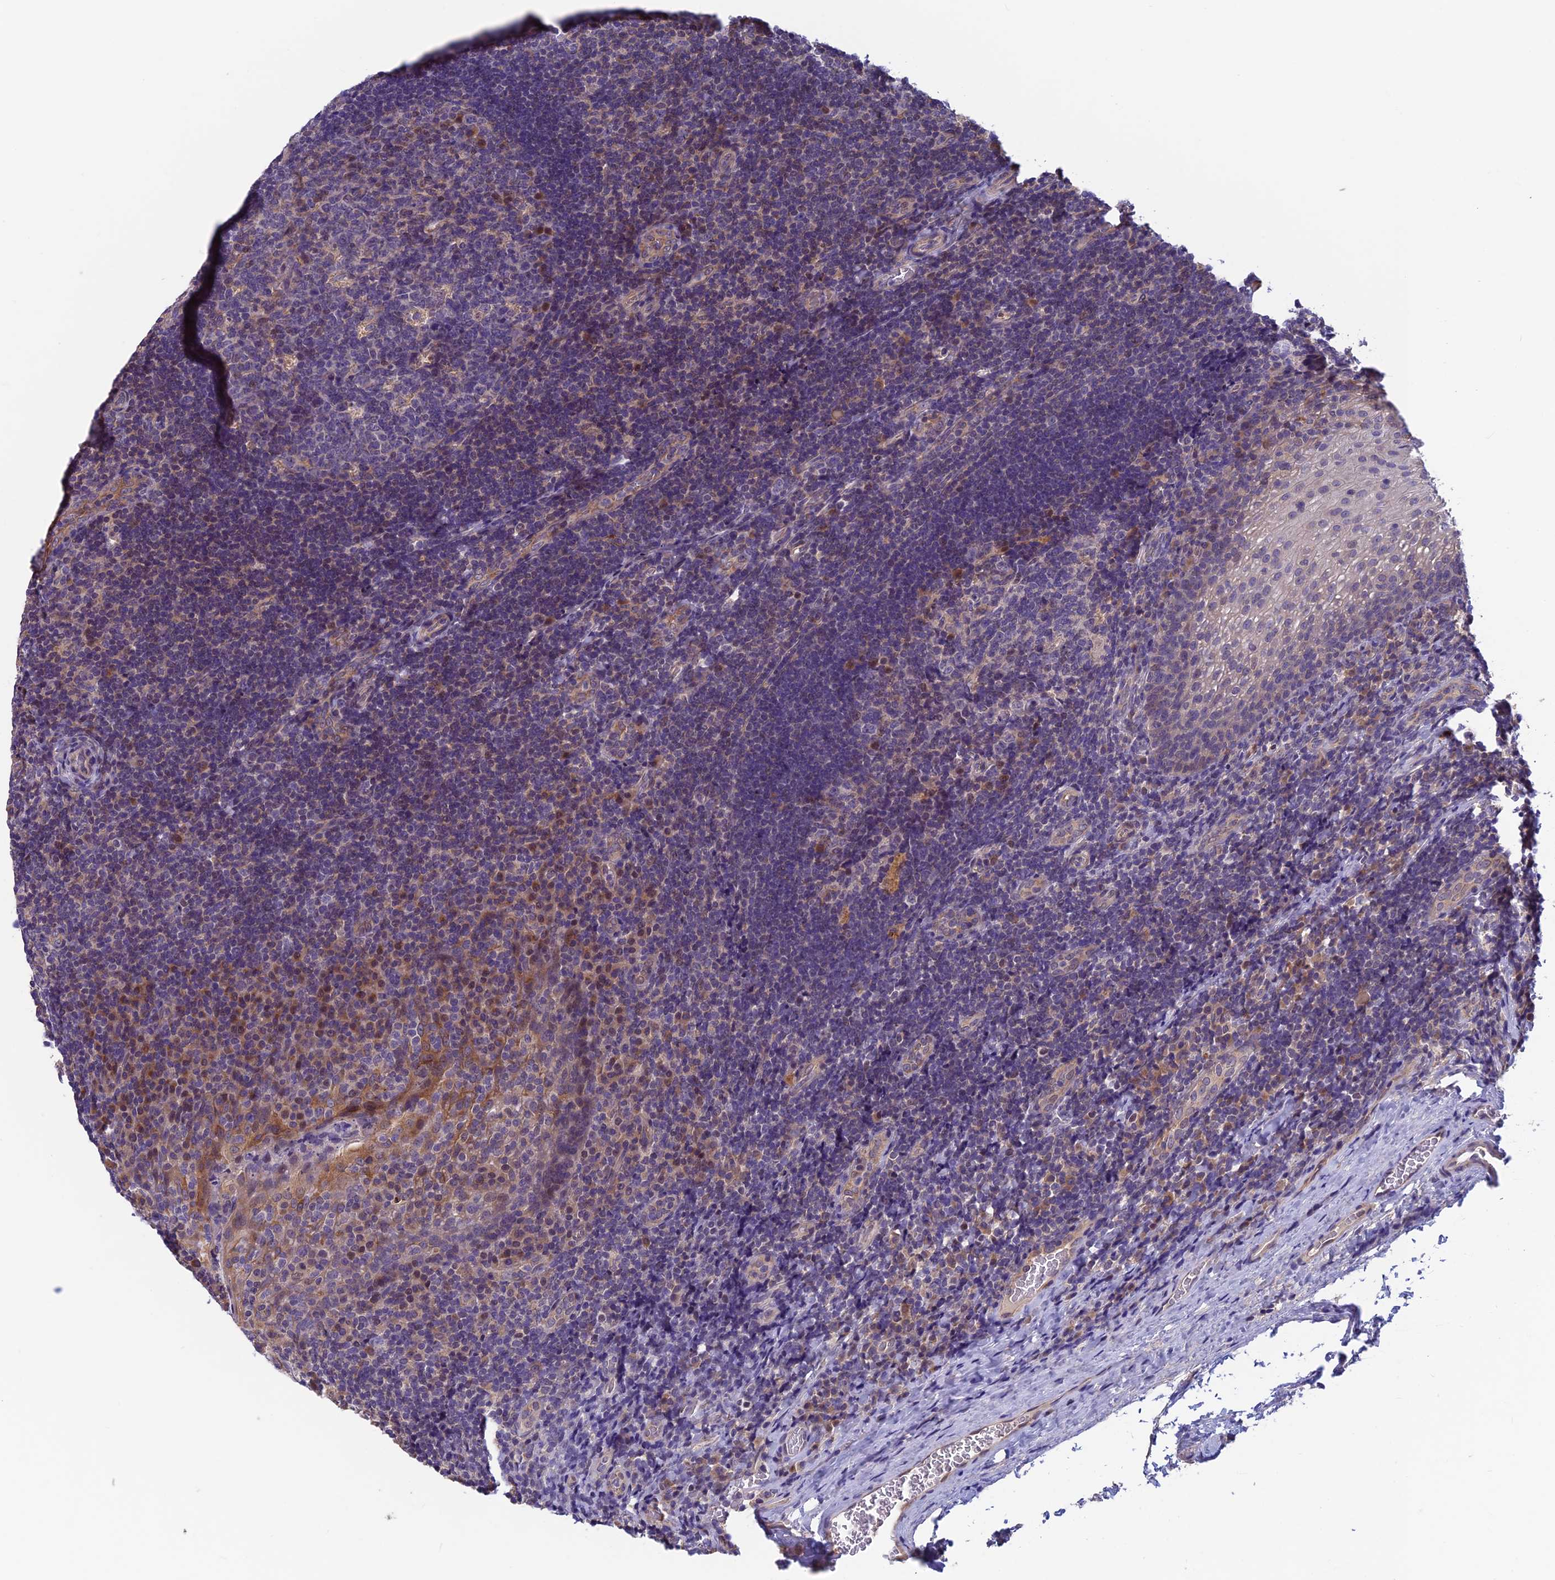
{"staining": {"intensity": "weak", "quantity": "<25%", "location": "nuclear"}, "tissue": "tonsil", "cell_type": "Germinal center cells", "image_type": "normal", "snomed": [{"axis": "morphology", "description": "Normal tissue, NOS"}, {"axis": "topography", "description": "Tonsil"}], "caption": "Immunohistochemistry of normal human tonsil displays no staining in germinal center cells. (Brightfield microscopy of DAB IHC at high magnification).", "gene": "HECA", "patient": {"sex": "male", "age": 17}}